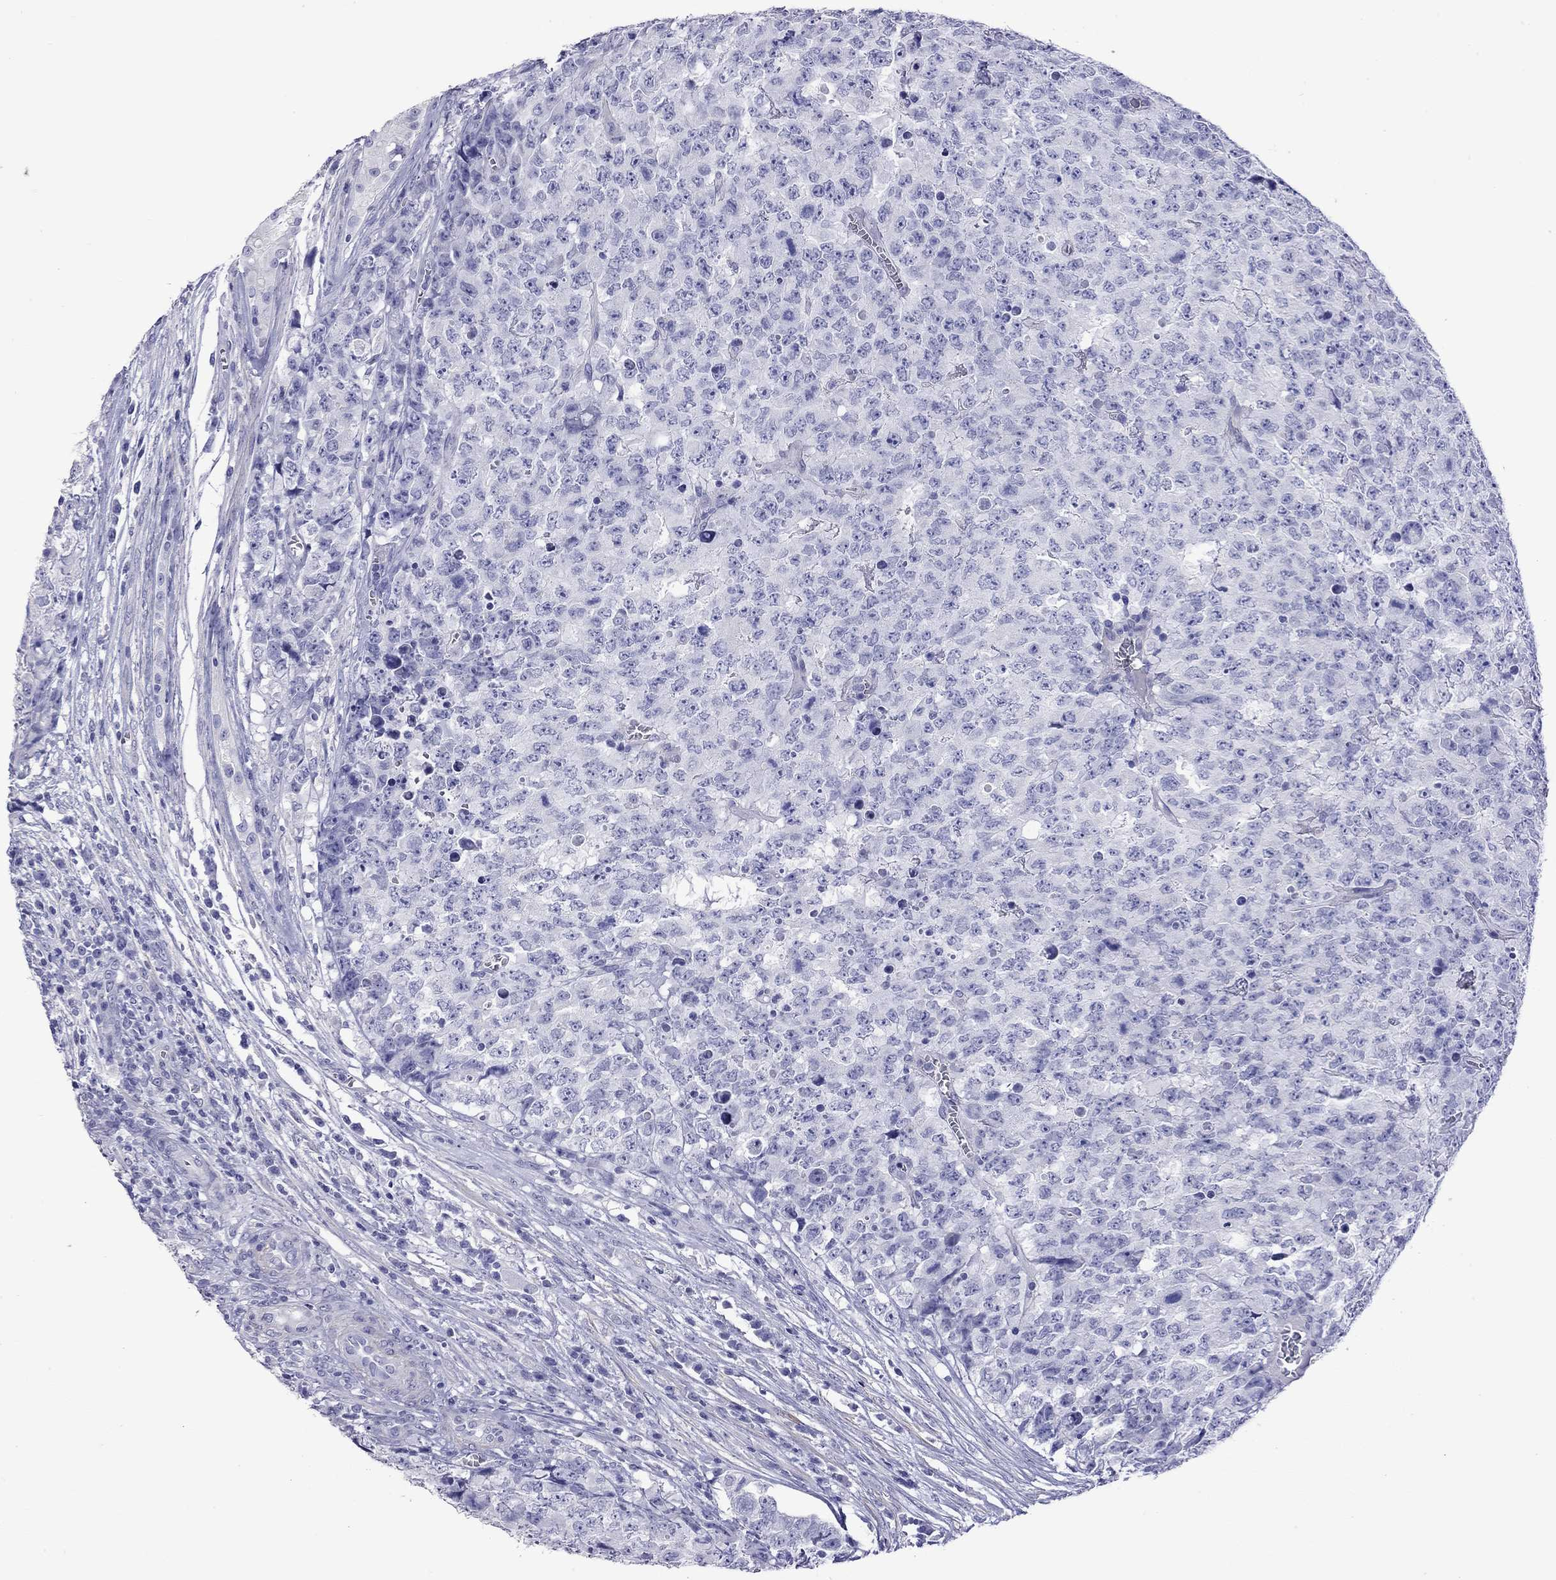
{"staining": {"intensity": "negative", "quantity": "none", "location": "none"}, "tissue": "testis cancer", "cell_type": "Tumor cells", "image_type": "cancer", "snomed": [{"axis": "morphology", "description": "Carcinoma, Embryonal, NOS"}, {"axis": "topography", "description": "Testis"}], "caption": "DAB (3,3'-diaminobenzidine) immunohistochemical staining of human testis cancer exhibits no significant staining in tumor cells.", "gene": "KIAA2012", "patient": {"sex": "male", "age": 23}}